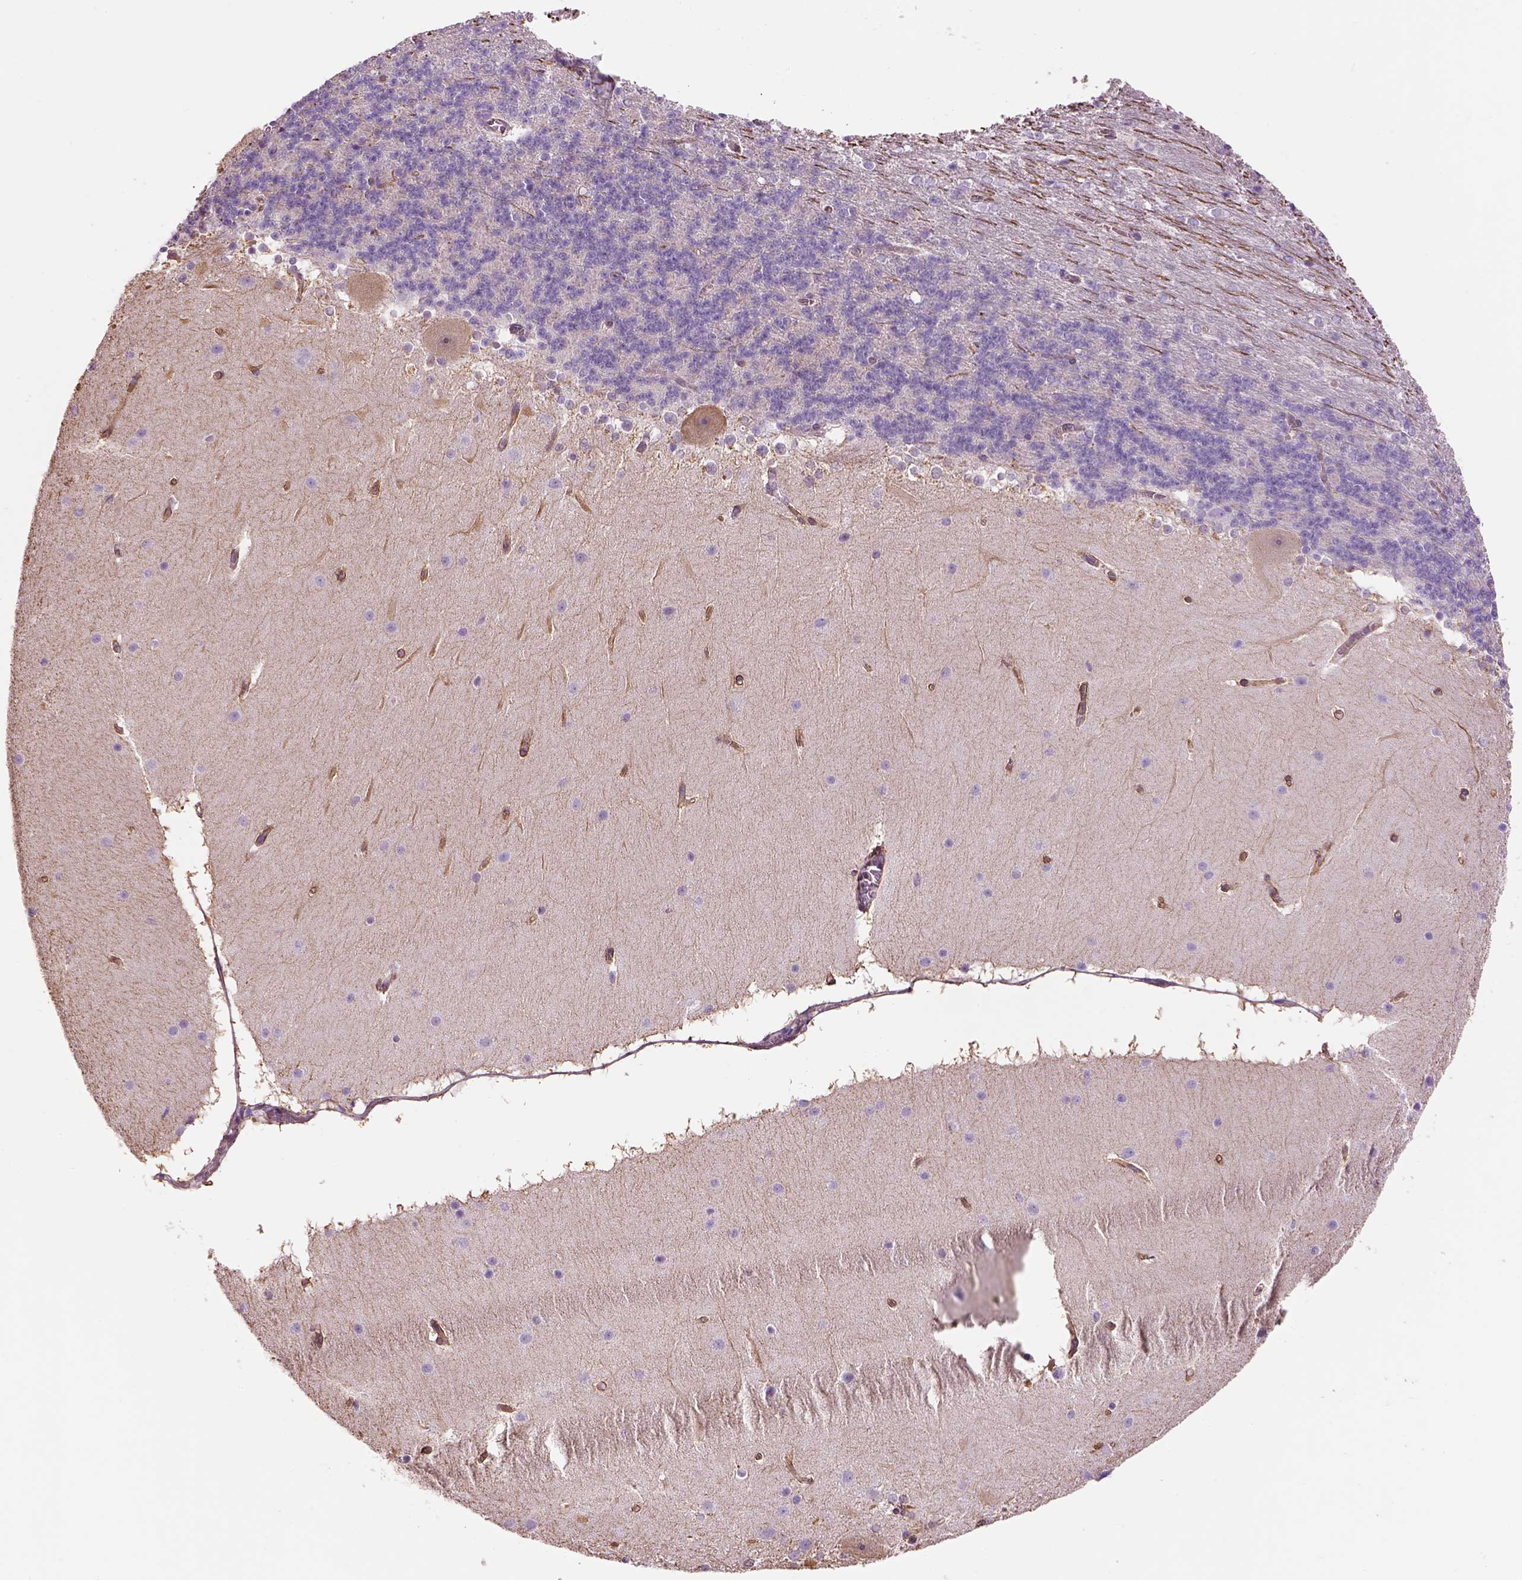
{"staining": {"intensity": "weak", "quantity": "25%-75%", "location": "cytoplasmic/membranous"}, "tissue": "cerebellum", "cell_type": "Cells in granular layer", "image_type": "normal", "snomed": [{"axis": "morphology", "description": "Normal tissue, NOS"}, {"axis": "topography", "description": "Cerebellum"}], "caption": "This micrograph reveals immunohistochemistry (IHC) staining of benign human cerebellum, with low weak cytoplasmic/membranous expression in about 25%-75% of cells in granular layer.", "gene": "IFT52", "patient": {"sex": "female", "age": 19}}